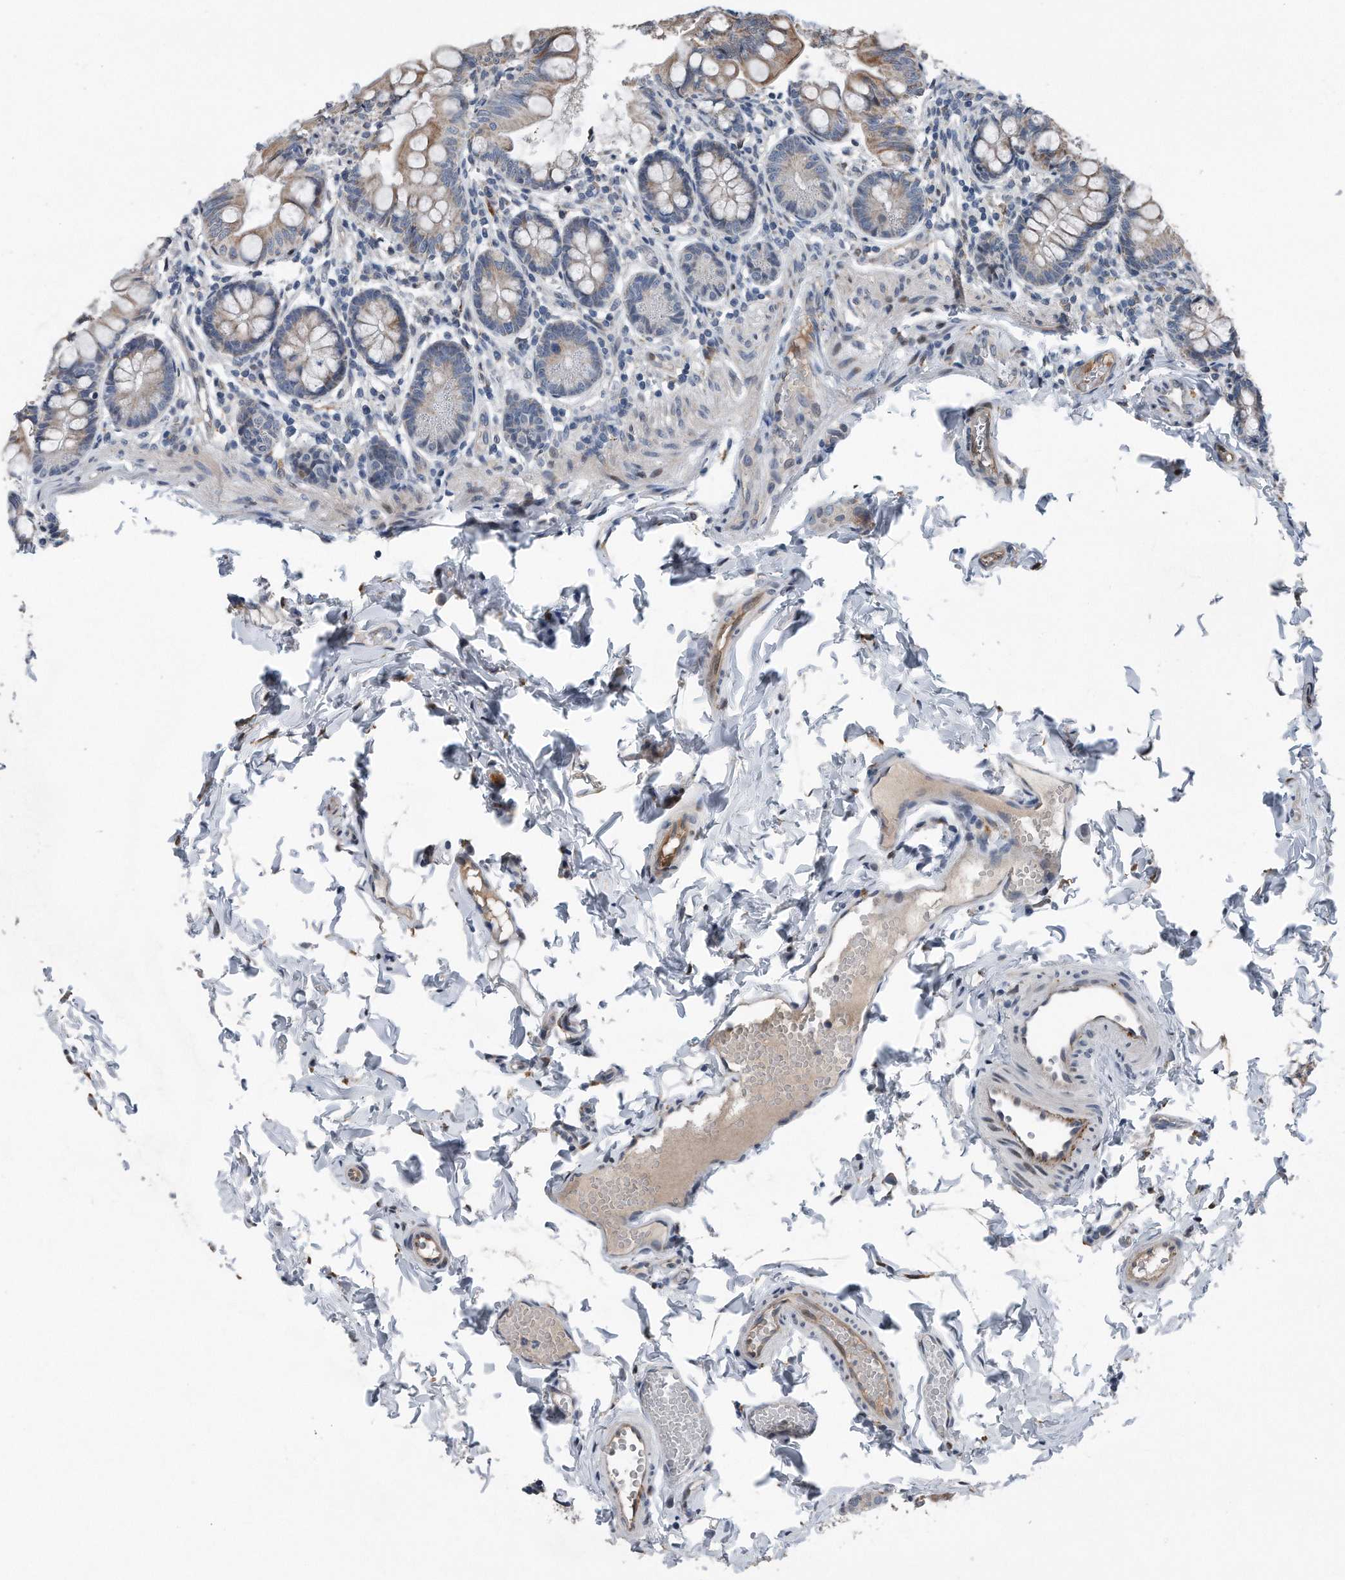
{"staining": {"intensity": "moderate", "quantity": "25%-75%", "location": "cytoplasmic/membranous"}, "tissue": "small intestine", "cell_type": "Glandular cells", "image_type": "normal", "snomed": [{"axis": "morphology", "description": "Normal tissue, NOS"}, {"axis": "topography", "description": "Small intestine"}], "caption": "A medium amount of moderate cytoplasmic/membranous staining is identified in approximately 25%-75% of glandular cells in unremarkable small intestine.", "gene": "DST", "patient": {"sex": "male", "age": 7}}